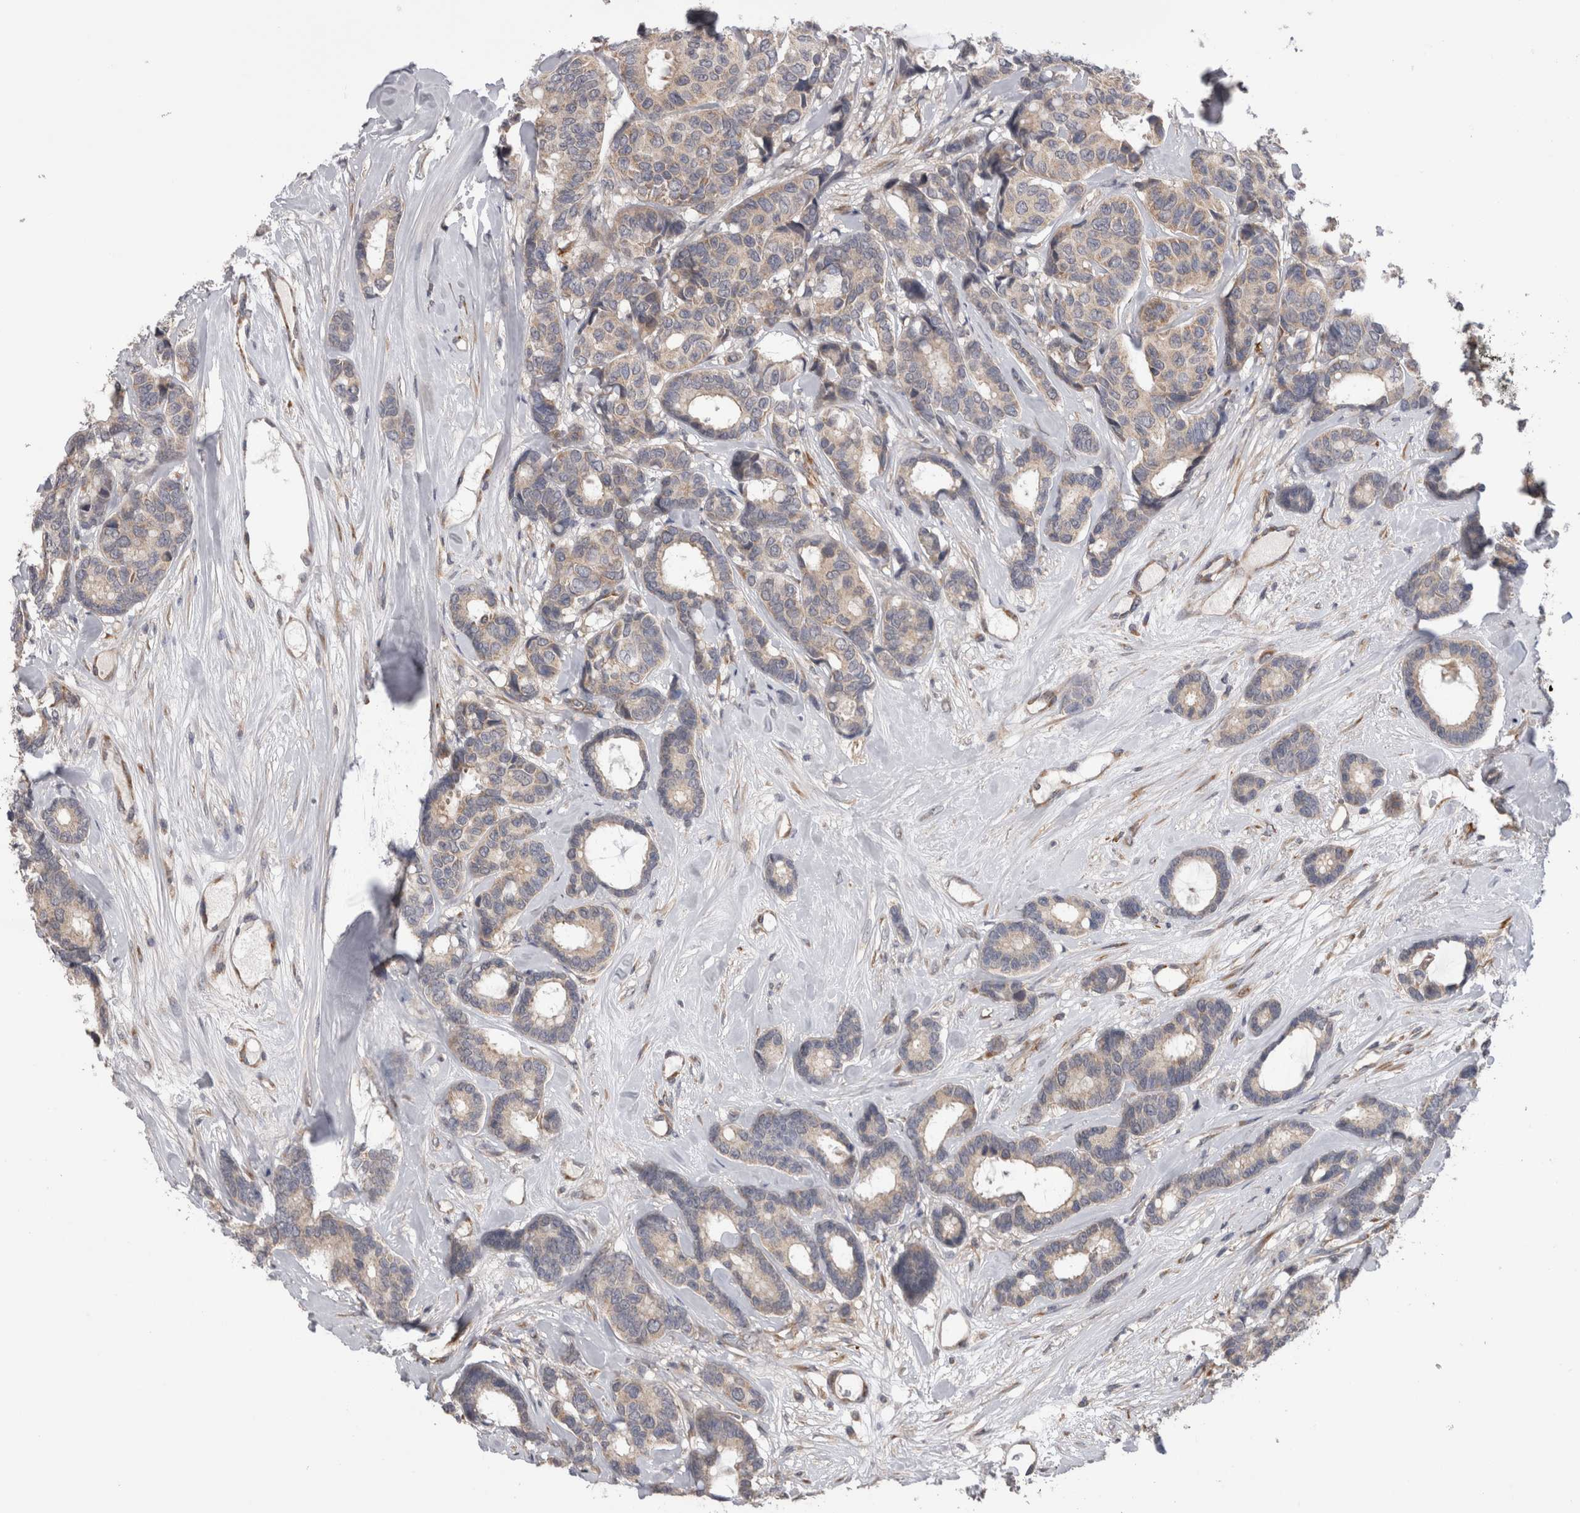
{"staining": {"intensity": "weak", "quantity": "<25%", "location": "cytoplasmic/membranous"}, "tissue": "breast cancer", "cell_type": "Tumor cells", "image_type": "cancer", "snomed": [{"axis": "morphology", "description": "Duct carcinoma"}, {"axis": "topography", "description": "Breast"}], "caption": "Tumor cells show no significant protein staining in invasive ductal carcinoma (breast). (Immunohistochemistry, brightfield microscopy, high magnification).", "gene": "ARHGAP29", "patient": {"sex": "female", "age": 87}}